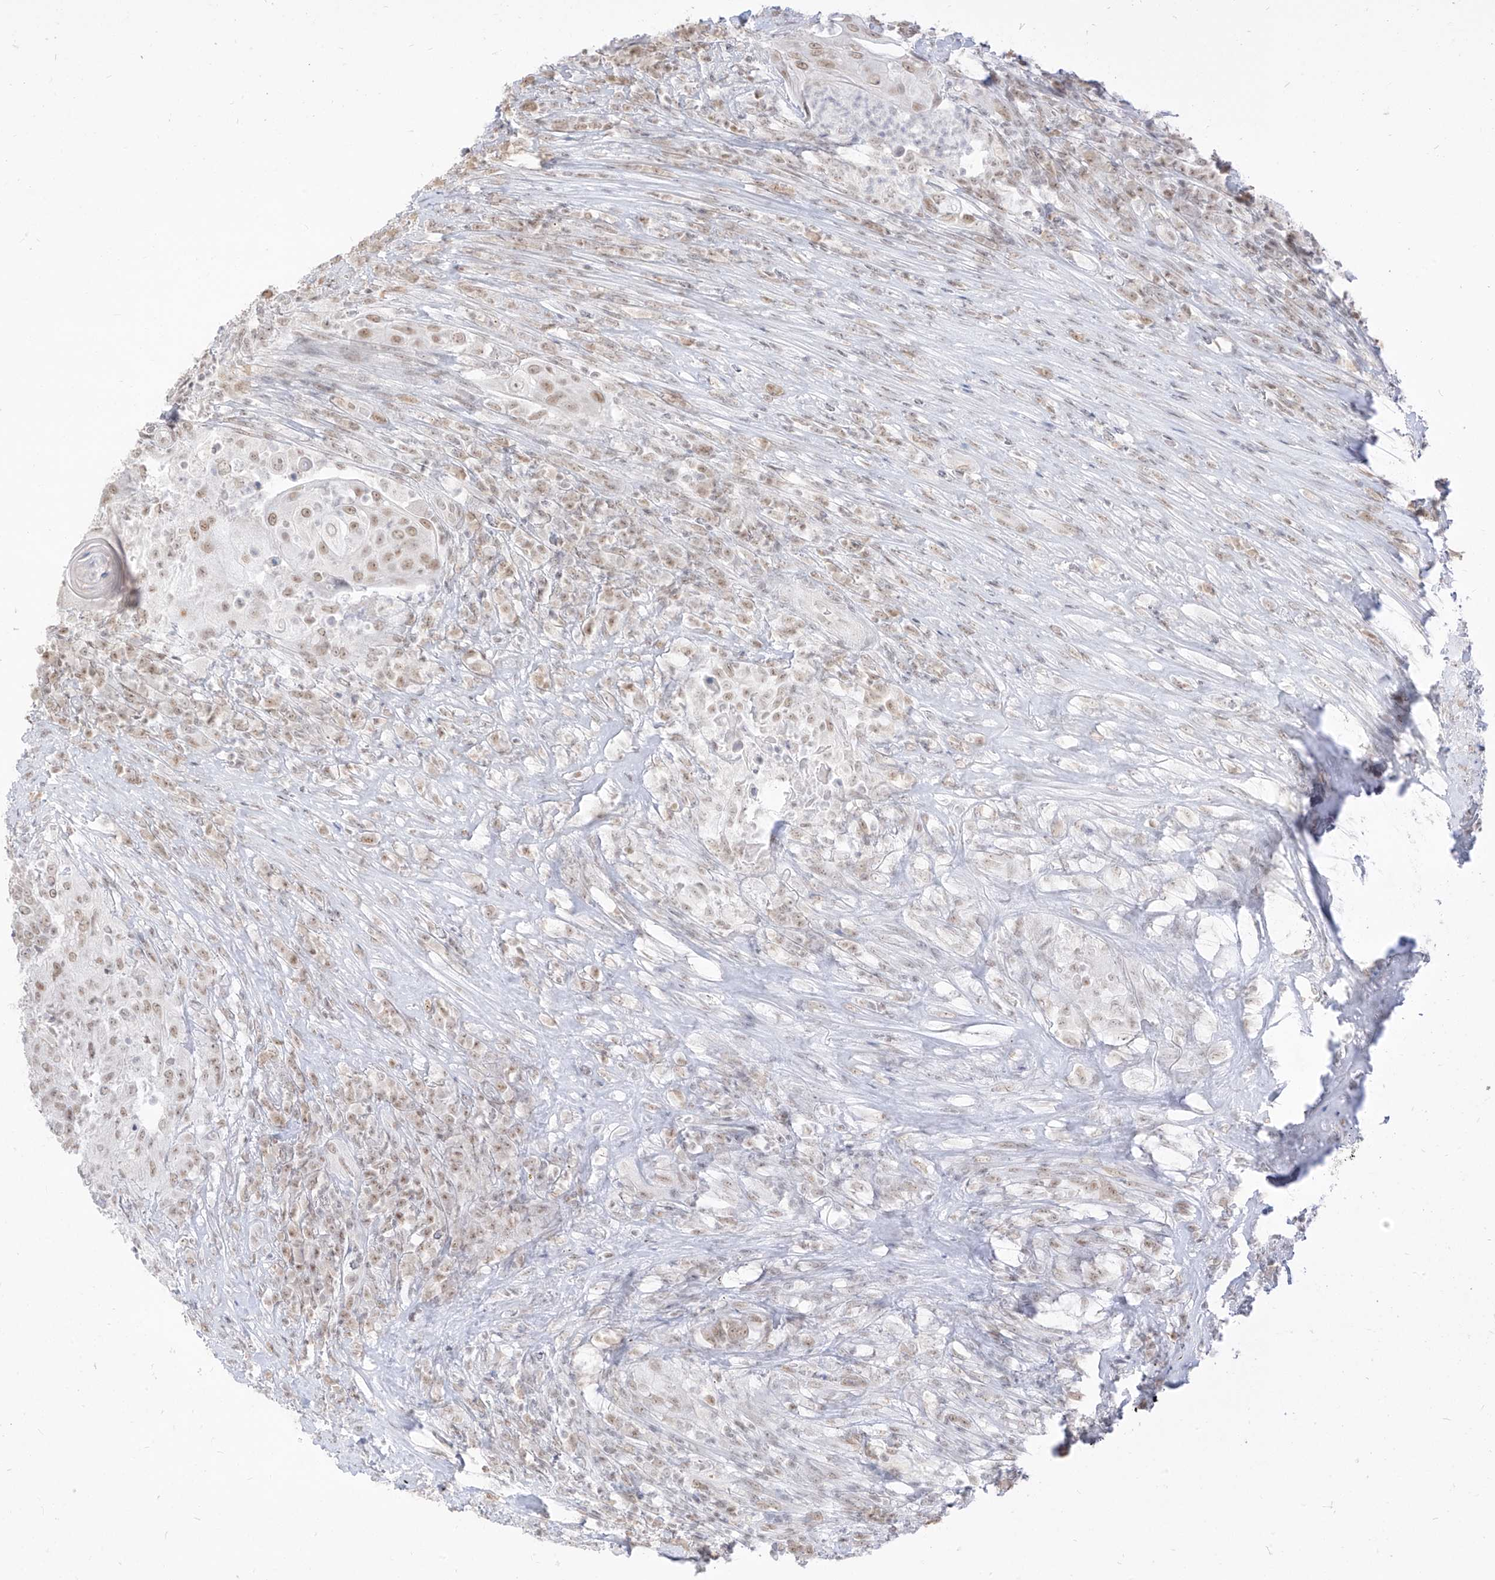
{"staining": {"intensity": "weak", "quantity": ">75%", "location": "nuclear"}, "tissue": "urothelial cancer", "cell_type": "Tumor cells", "image_type": "cancer", "snomed": [{"axis": "morphology", "description": "Urothelial carcinoma, High grade"}, {"axis": "topography", "description": "Urinary bladder"}], "caption": "Tumor cells show low levels of weak nuclear staining in approximately >75% of cells in urothelial carcinoma (high-grade).", "gene": "SUPT5H", "patient": {"sex": "female", "age": 63}}